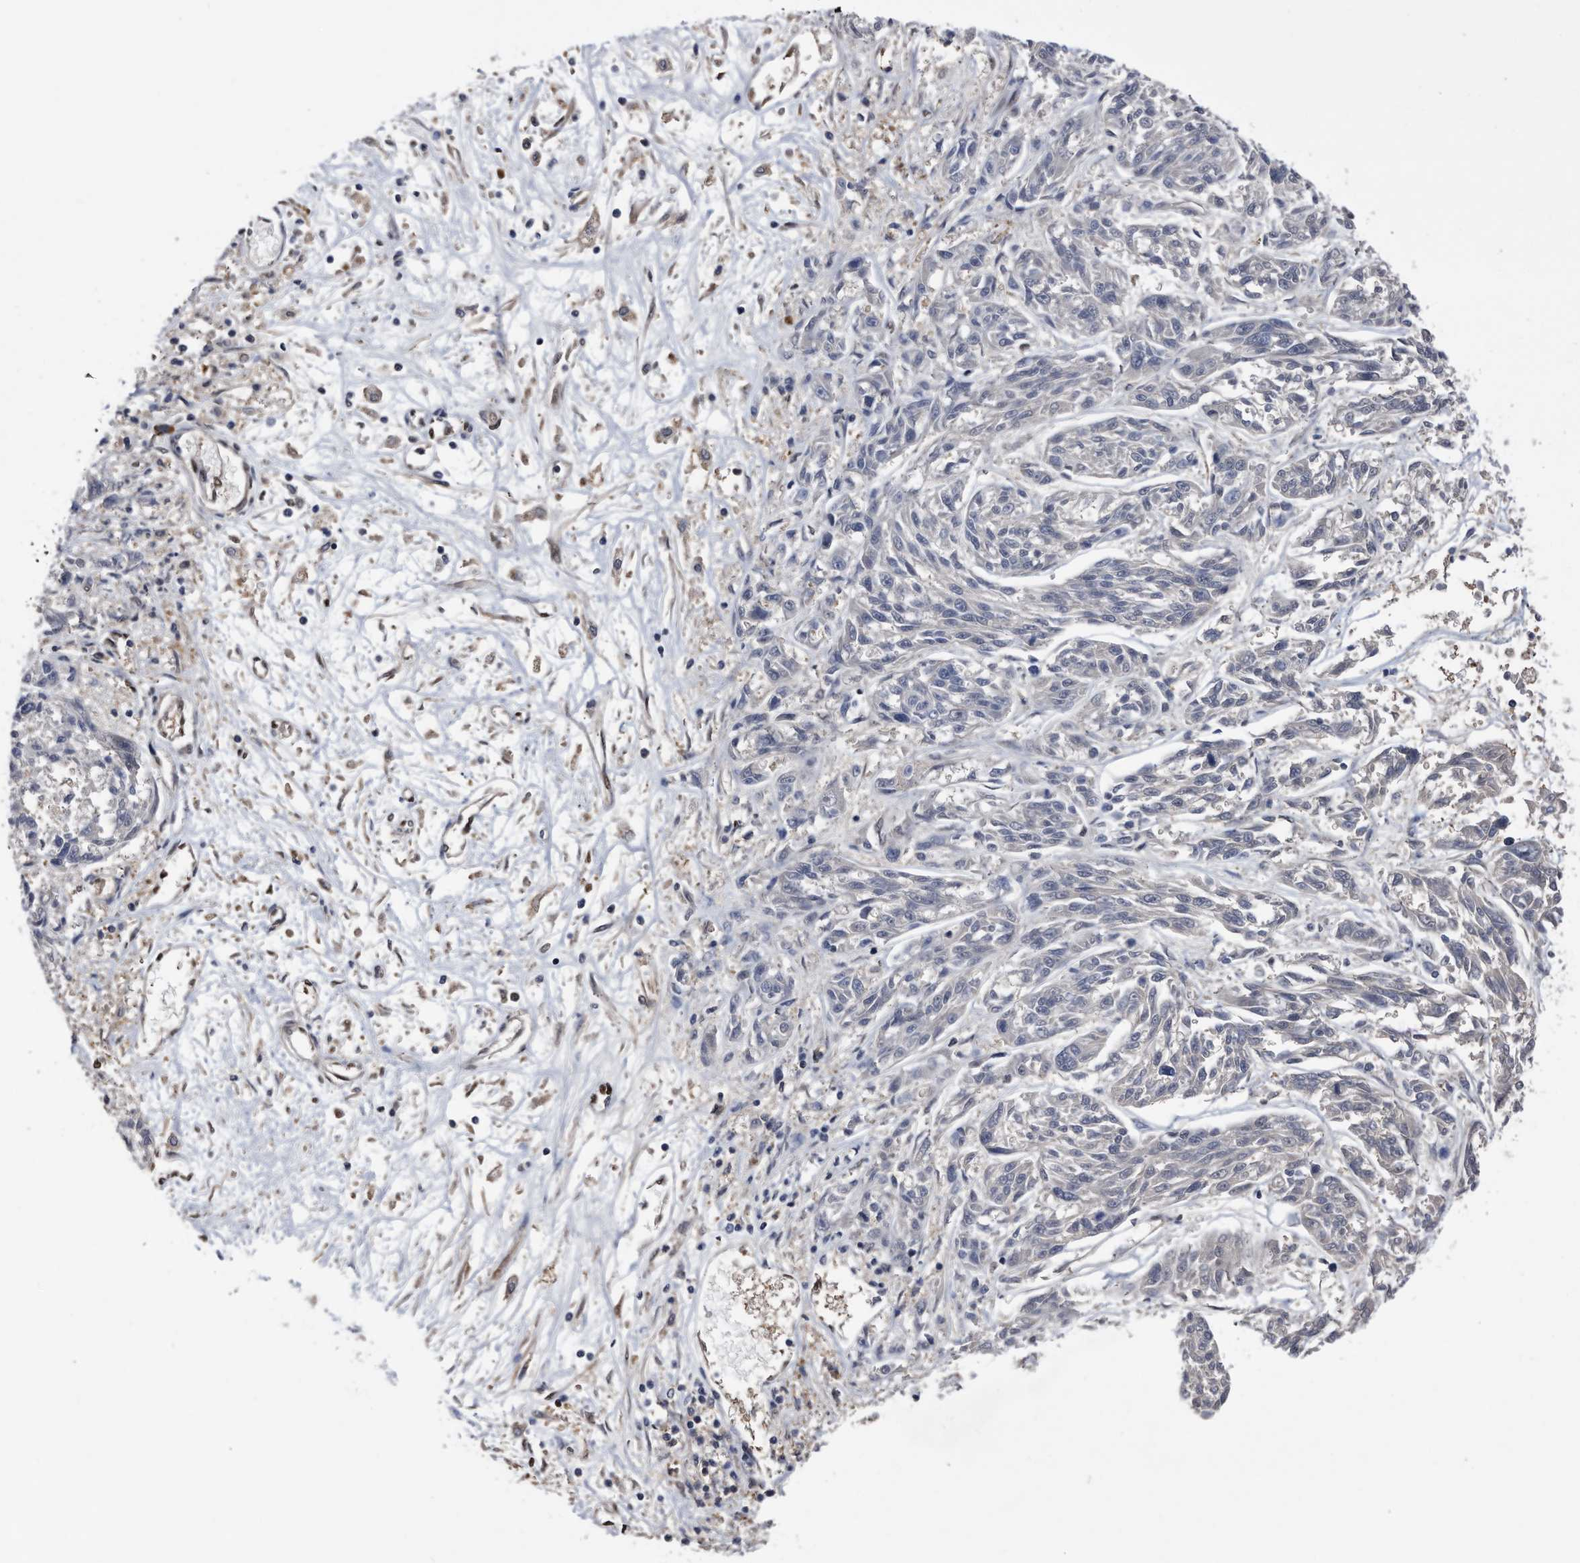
{"staining": {"intensity": "negative", "quantity": "none", "location": "none"}, "tissue": "melanoma", "cell_type": "Tumor cells", "image_type": "cancer", "snomed": [{"axis": "morphology", "description": "Malignant melanoma, NOS"}, {"axis": "topography", "description": "Skin"}], "caption": "Tumor cells are negative for brown protein staining in malignant melanoma.", "gene": "RAD23B", "patient": {"sex": "male", "age": 53}}